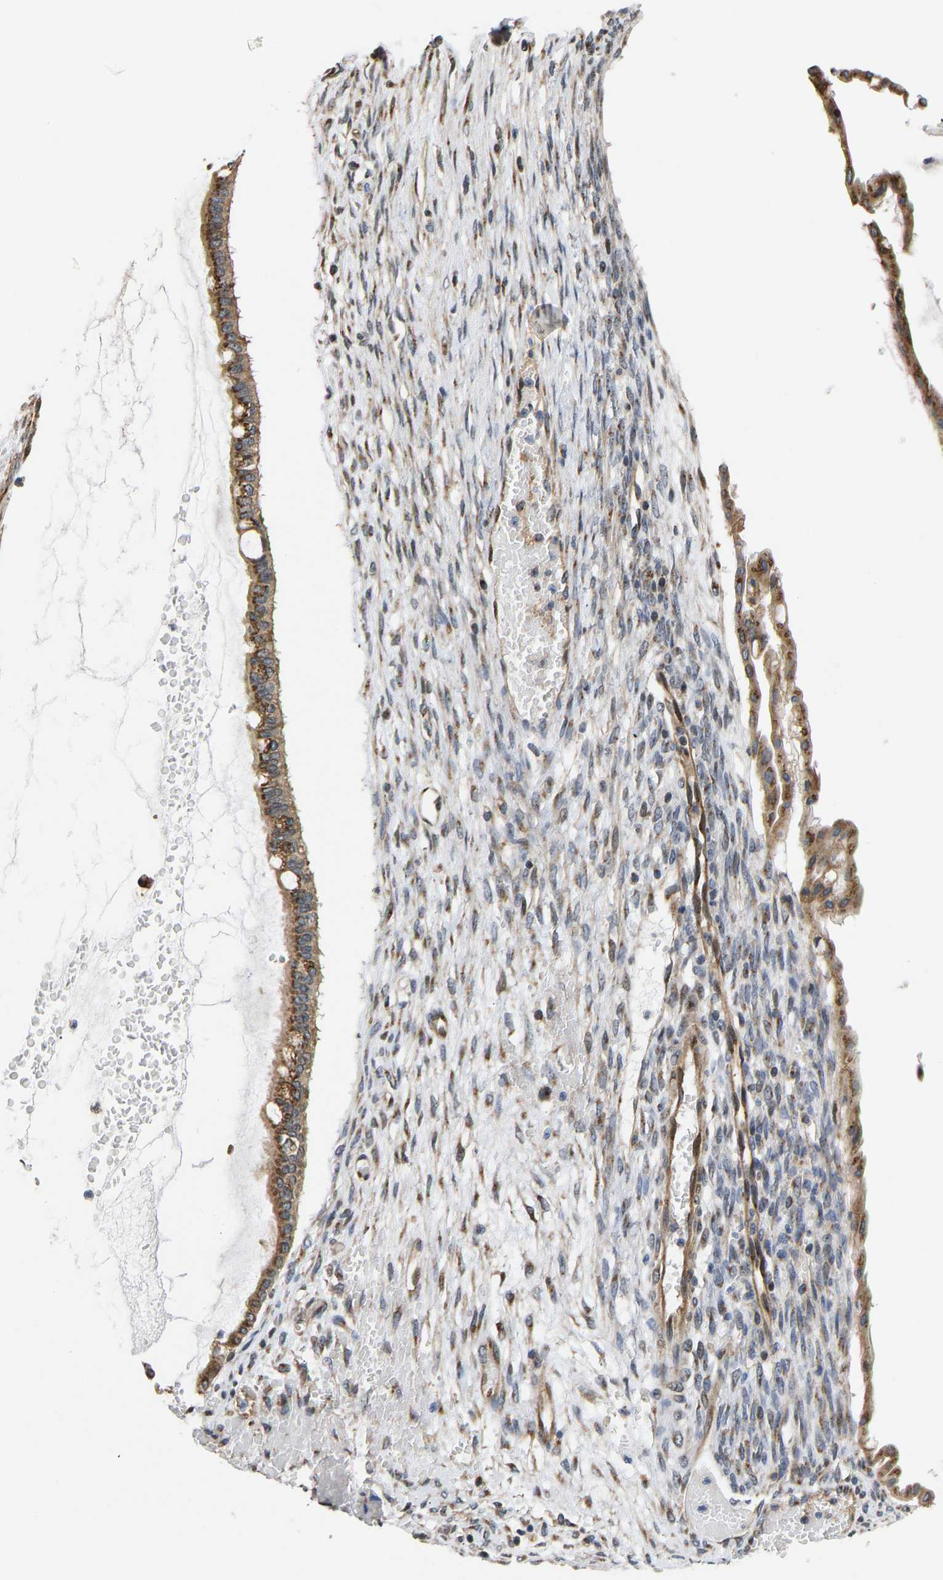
{"staining": {"intensity": "moderate", "quantity": ">75%", "location": "cytoplasmic/membranous"}, "tissue": "ovarian cancer", "cell_type": "Tumor cells", "image_type": "cancer", "snomed": [{"axis": "morphology", "description": "Cystadenocarcinoma, mucinous, NOS"}, {"axis": "topography", "description": "Ovary"}], "caption": "Brown immunohistochemical staining in human ovarian mucinous cystadenocarcinoma exhibits moderate cytoplasmic/membranous expression in about >75% of tumor cells. Nuclei are stained in blue.", "gene": "YIPF4", "patient": {"sex": "female", "age": 73}}